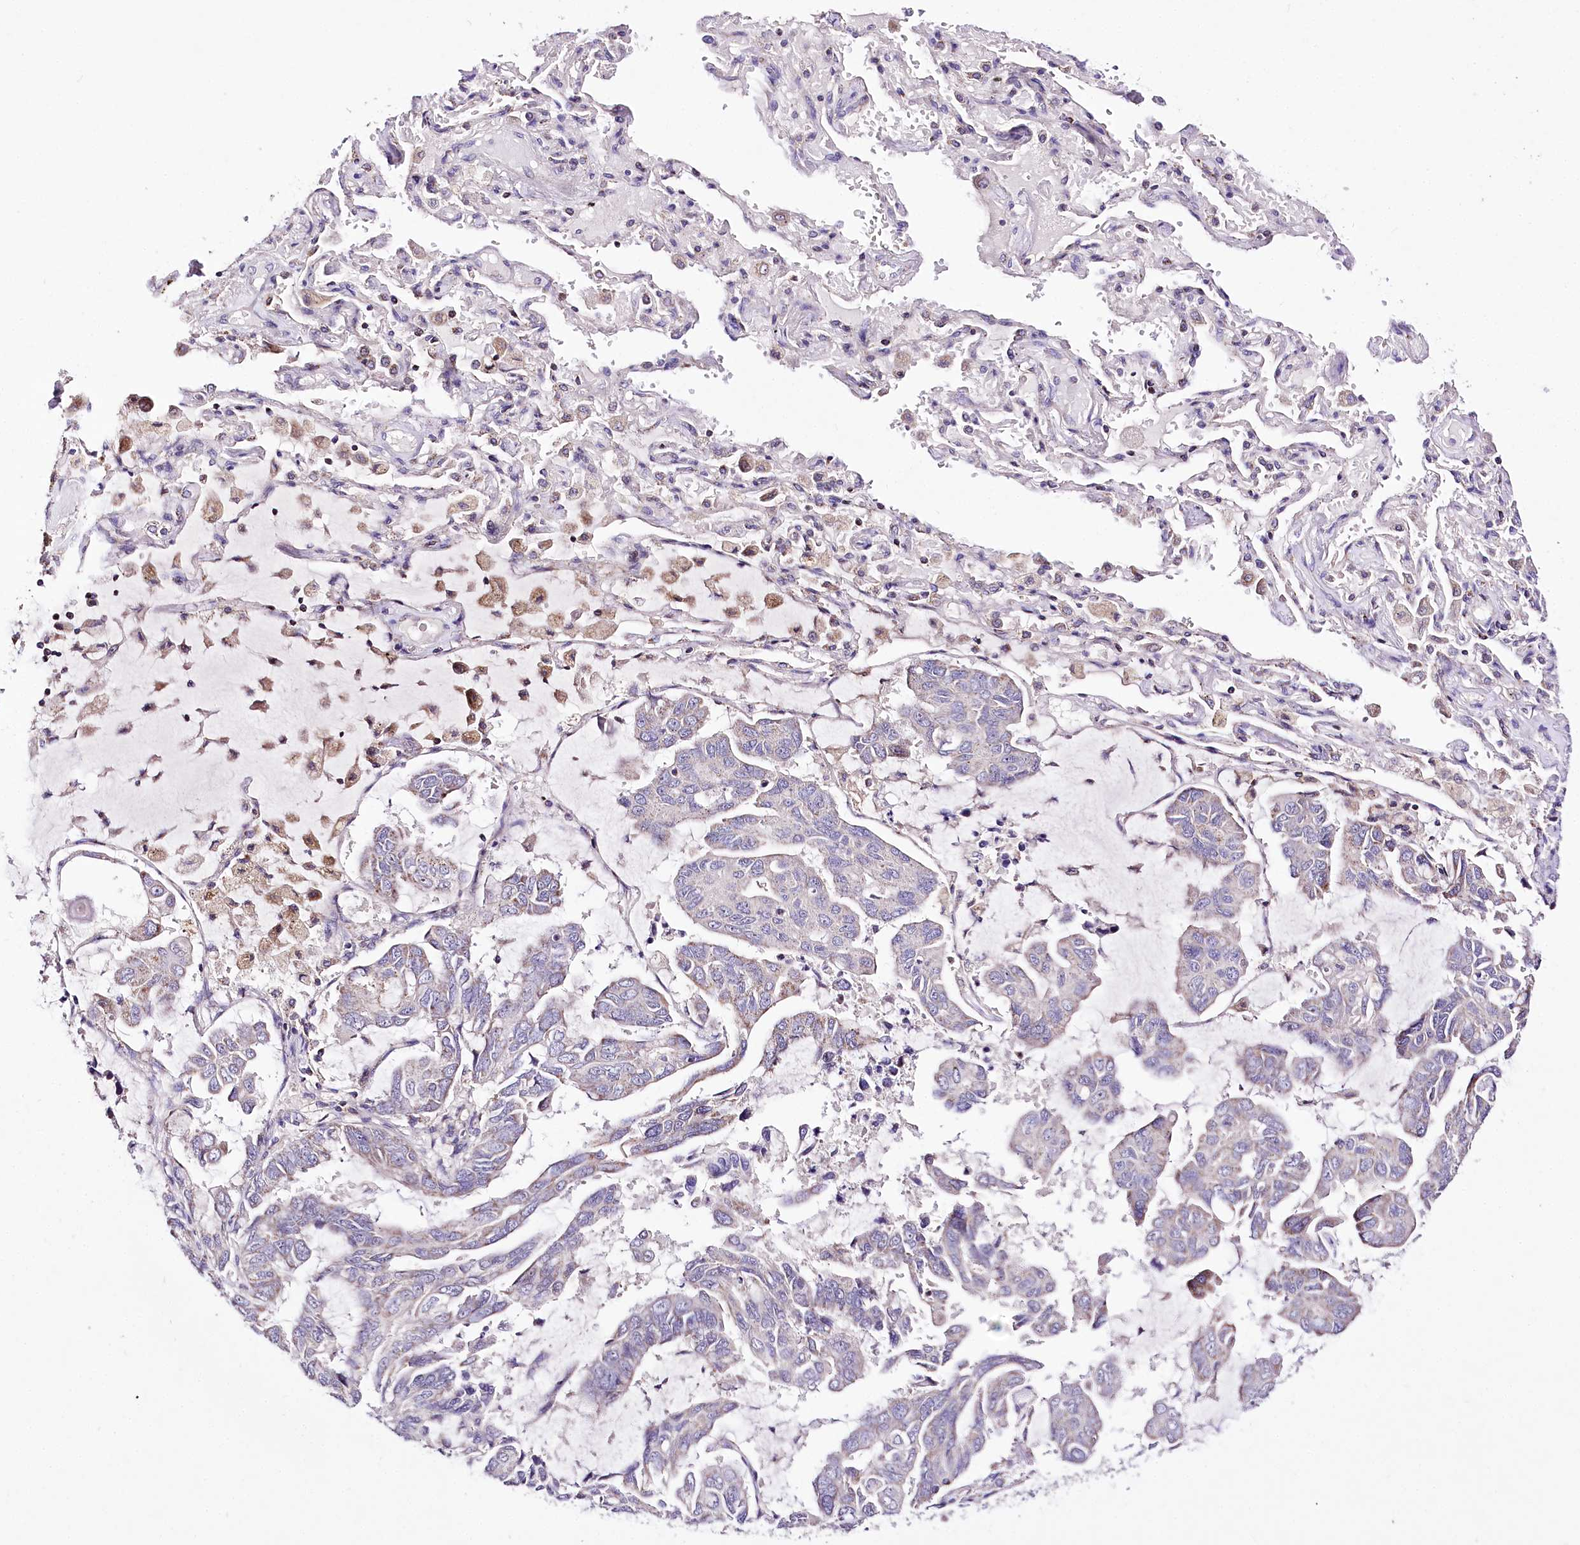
{"staining": {"intensity": "weak", "quantity": "<25%", "location": "cytoplasmic/membranous"}, "tissue": "lung cancer", "cell_type": "Tumor cells", "image_type": "cancer", "snomed": [{"axis": "morphology", "description": "Adenocarcinoma, NOS"}, {"axis": "topography", "description": "Lung"}], "caption": "IHC photomicrograph of neoplastic tissue: human lung cancer stained with DAB (3,3'-diaminobenzidine) exhibits no significant protein expression in tumor cells.", "gene": "ATE1", "patient": {"sex": "male", "age": 64}}